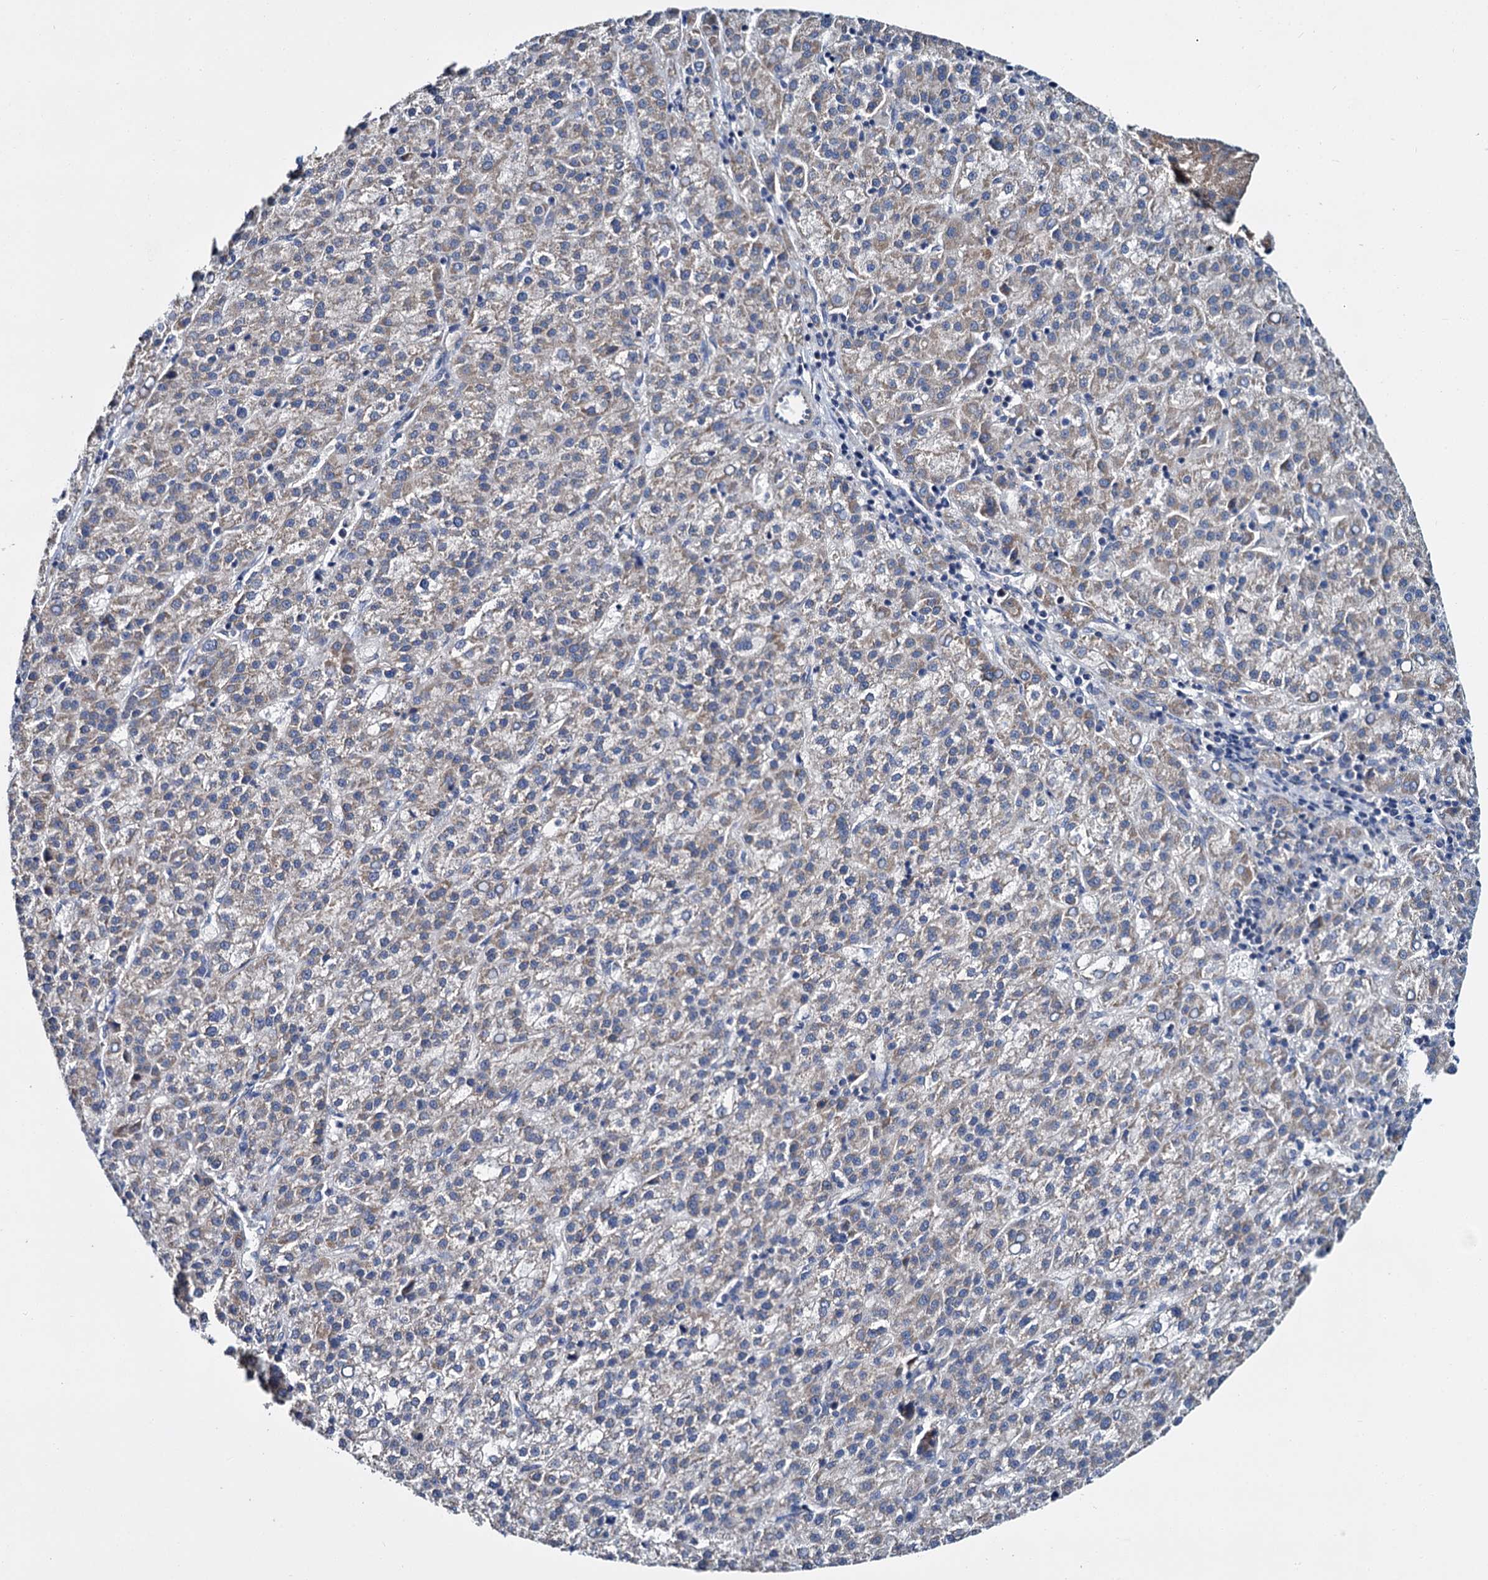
{"staining": {"intensity": "weak", "quantity": "25%-75%", "location": "cytoplasmic/membranous"}, "tissue": "liver cancer", "cell_type": "Tumor cells", "image_type": "cancer", "snomed": [{"axis": "morphology", "description": "Carcinoma, Hepatocellular, NOS"}, {"axis": "topography", "description": "Liver"}], "caption": "The histopathology image shows a brown stain indicating the presence of a protein in the cytoplasmic/membranous of tumor cells in liver cancer. (brown staining indicates protein expression, while blue staining denotes nuclei).", "gene": "CEP295", "patient": {"sex": "female", "age": 58}}